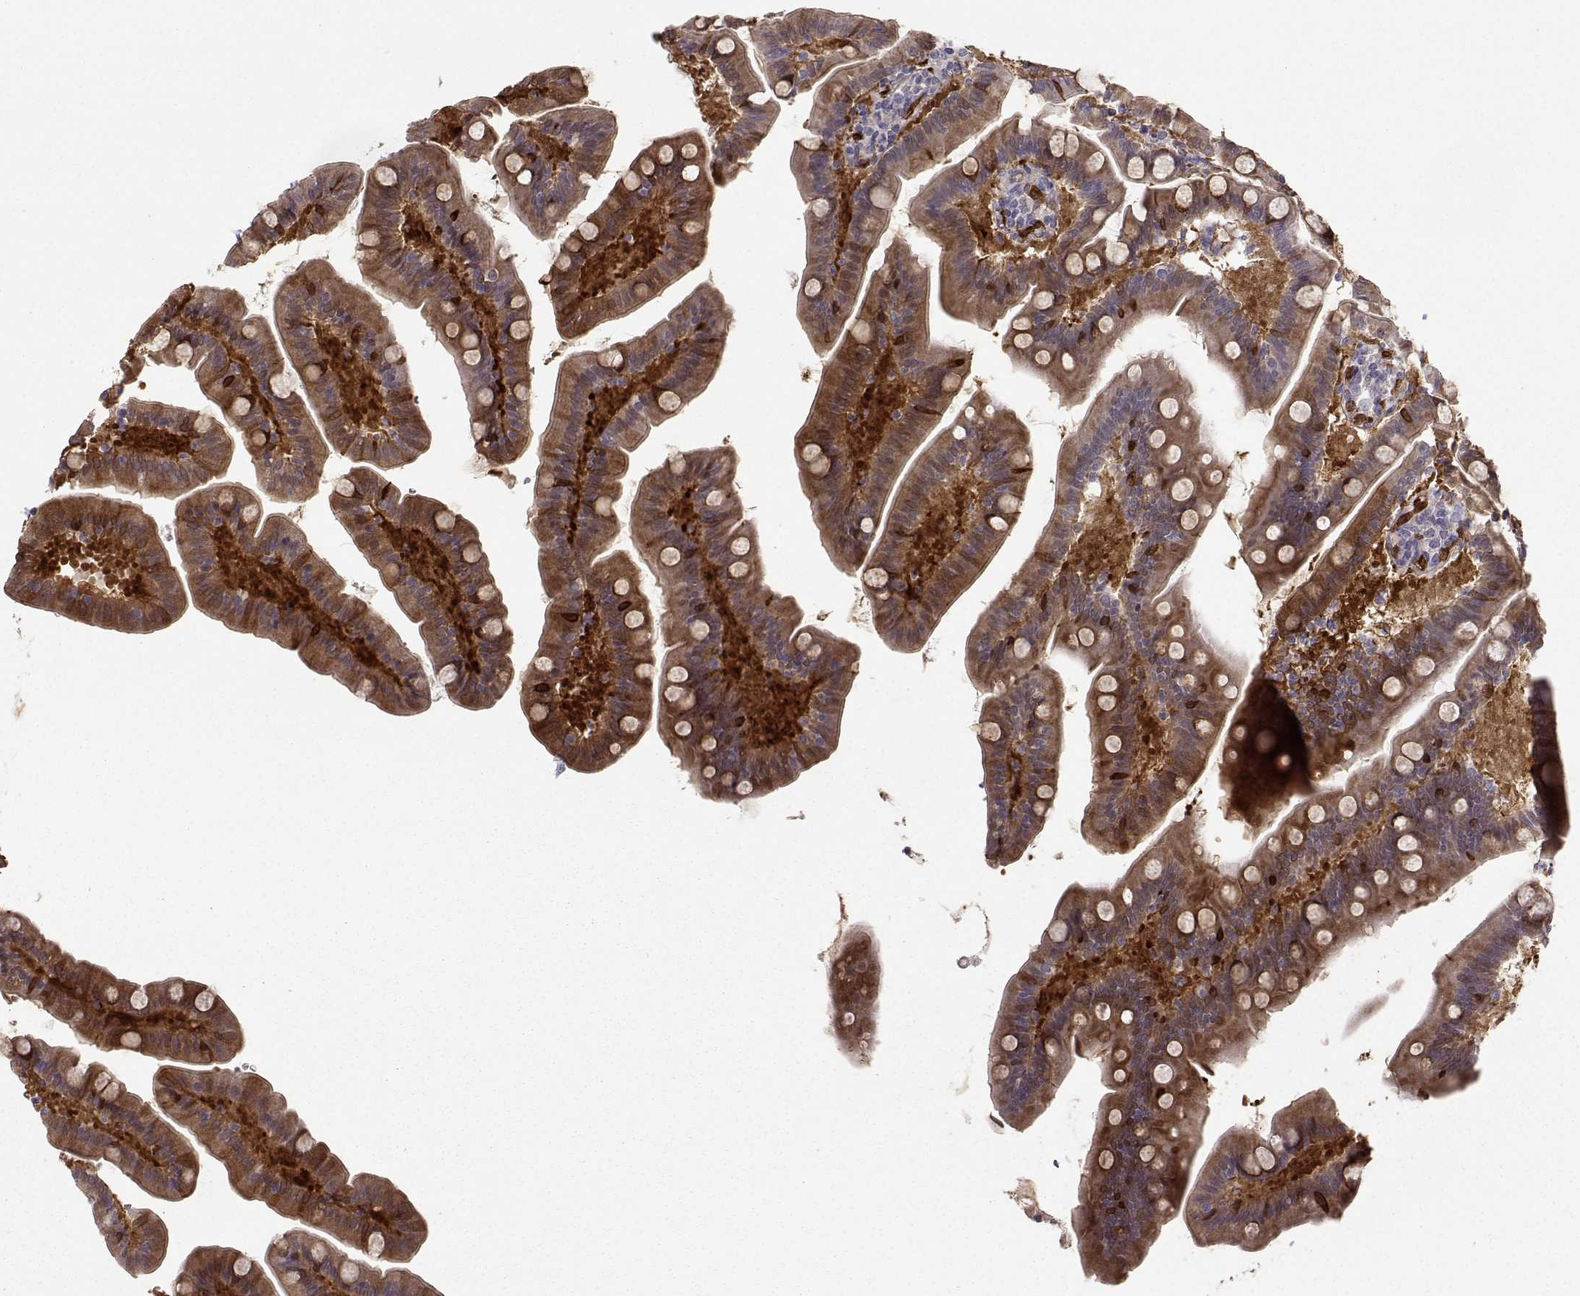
{"staining": {"intensity": "strong", "quantity": "25%-75%", "location": "cytoplasmic/membranous"}, "tissue": "small intestine", "cell_type": "Glandular cells", "image_type": "normal", "snomed": [{"axis": "morphology", "description": "Normal tissue, NOS"}, {"axis": "topography", "description": "Small intestine"}], "caption": "This image displays IHC staining of normal human small intestine, with high strong cytoplasmic/membranous positivity in approximately 25%-75% of glandular cells.", "gene": "NQO1", "patient": {"sex": "male", "age": 66}}